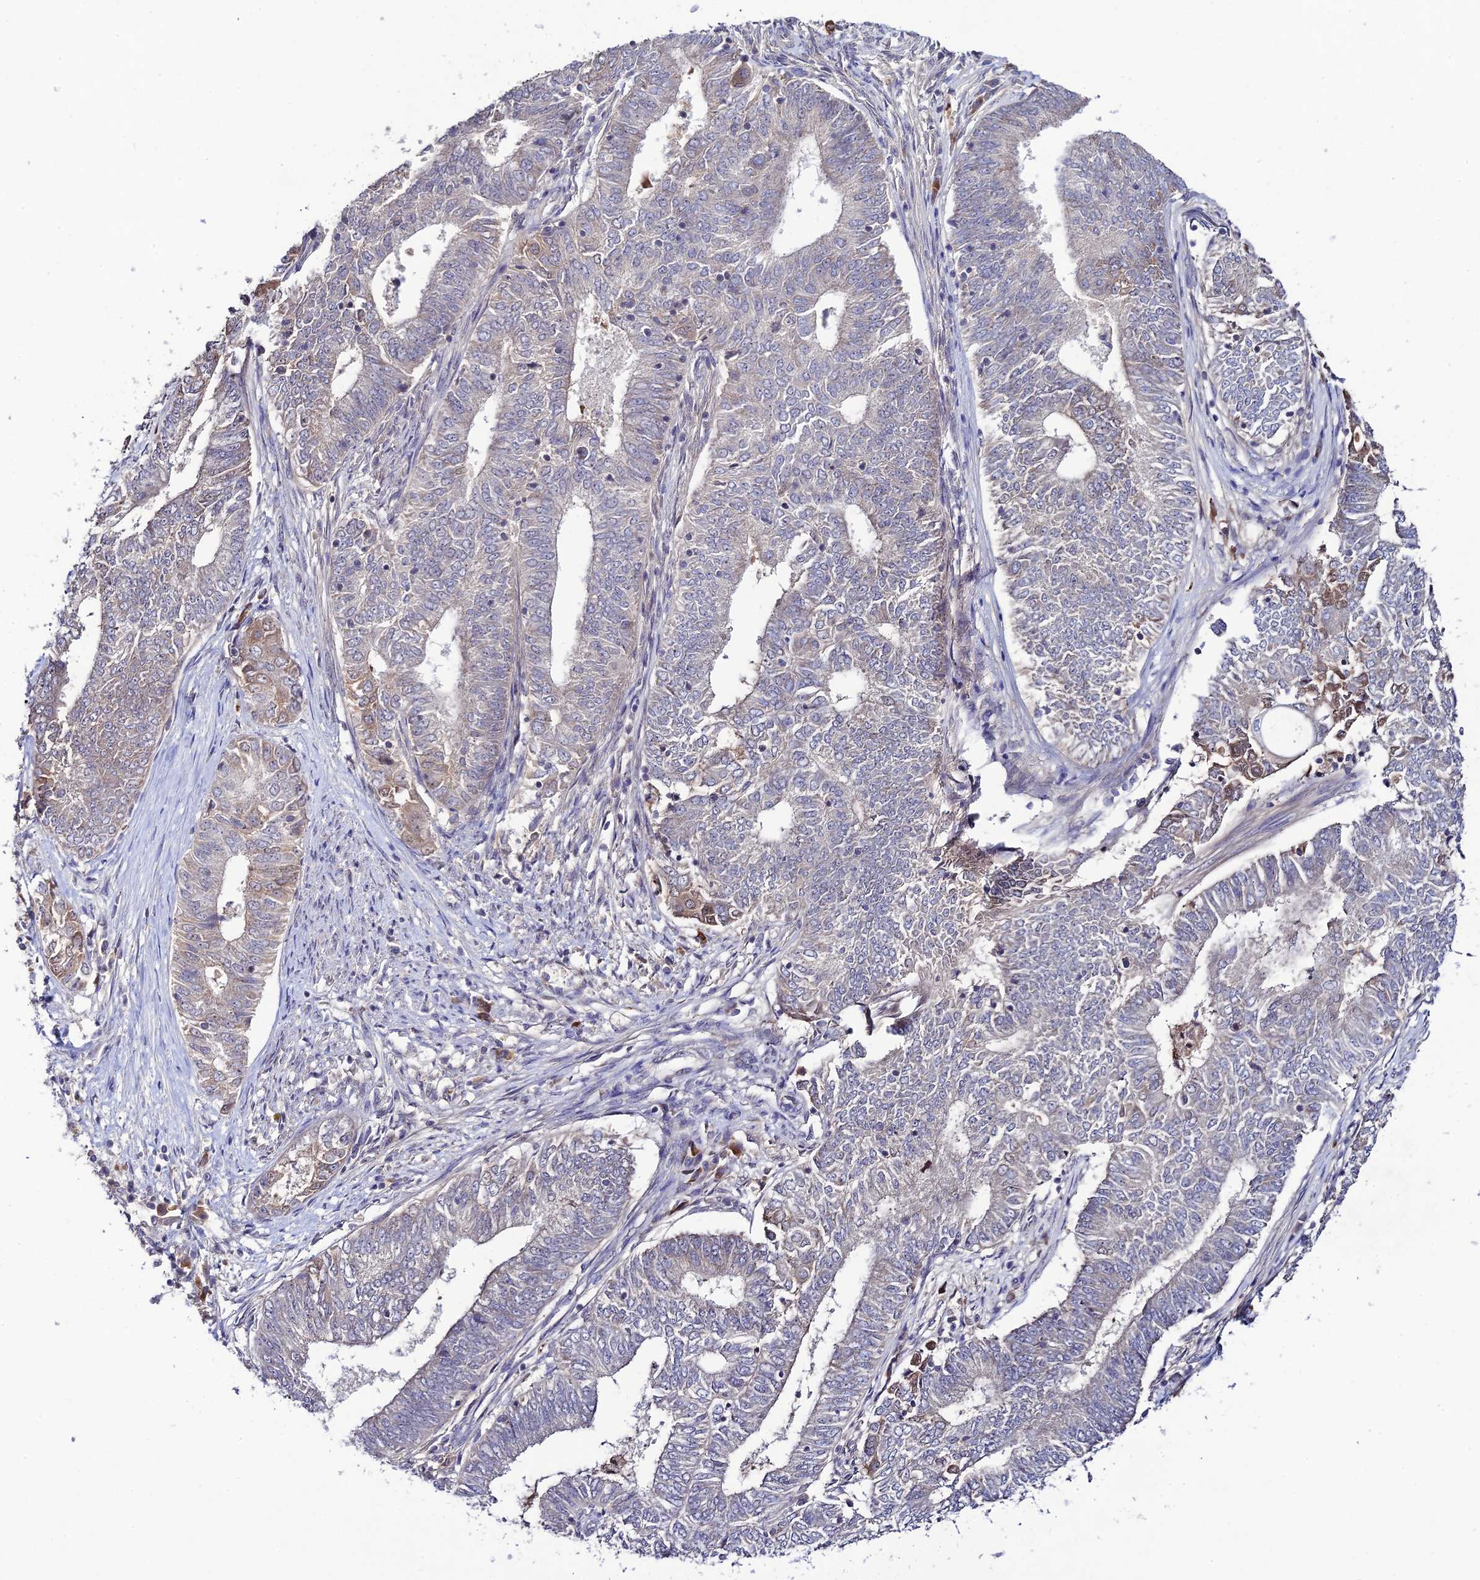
{"staining": {"intensity": "weak", "quantity": "<25%", "location": "cytoplasmic/membranous"}, "tissue": "endometrial cancer", "cell_type": "Tumor cells", "image_type": "cancer", "snomed": [{"axis": "morphology", "description": "Adenocarcinoma, NOS"}, {"axis": "topography", "description": "Endometrium"}], "caption": "This is a image of immunohistochemistry staining of endometrial cancer, which shows no positivity in tumor cells.", "gene": "CHST5", "patient": {"sex": "female", "age": 62}}